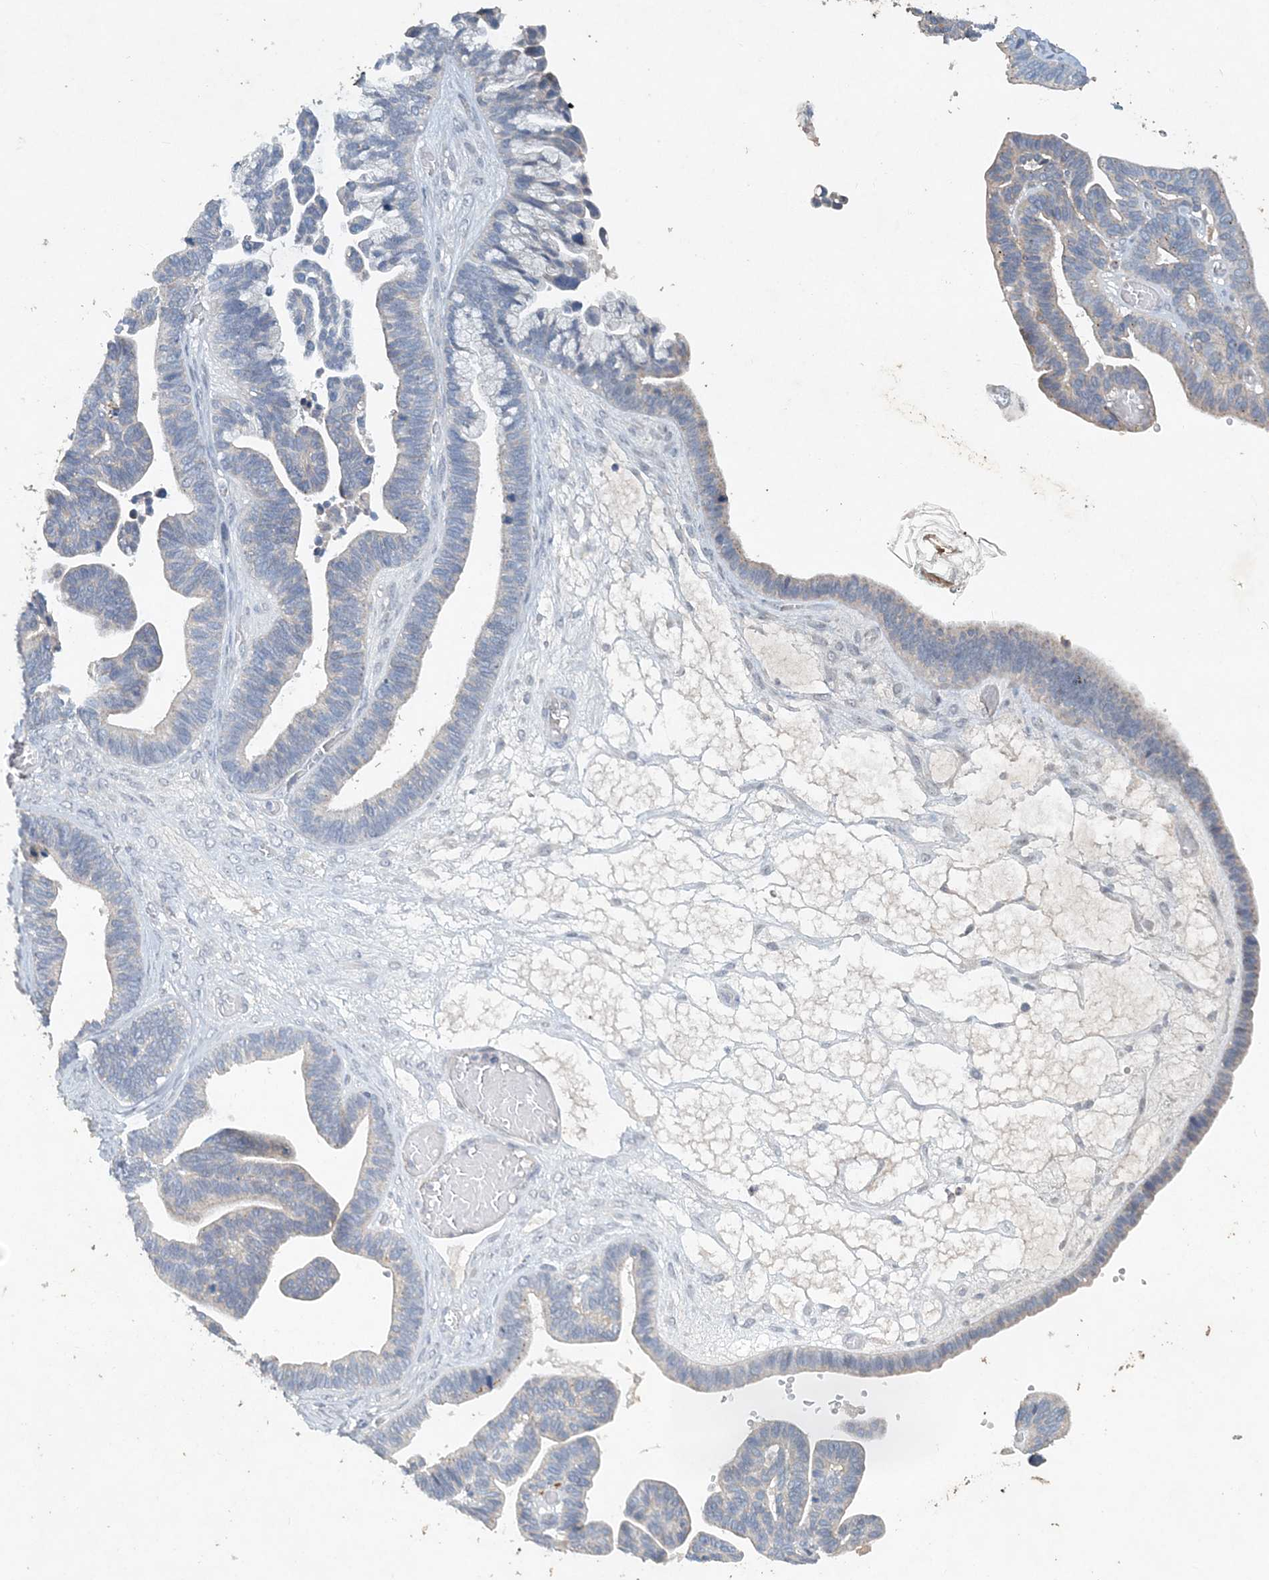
{"staining": {"intensity": "negative", "quantity": "none", "location": "none"}, "tissue": "ovarian cancer", "cell_type": "Tumor cells", "image_type": "cancer", "snomed": [{"axis": "morphology", "description": "Cystadenocarcinoma, serous, NOS"}, {"axis": "topography", "description": "Ovary"}], "caption": "The histopathology image demonstrates no significant expression in tumor cells of serous cystadenocarcinoma (ovarian).", "gene": "DNAH5", "patient": {"sex": "female", "age": 56}}